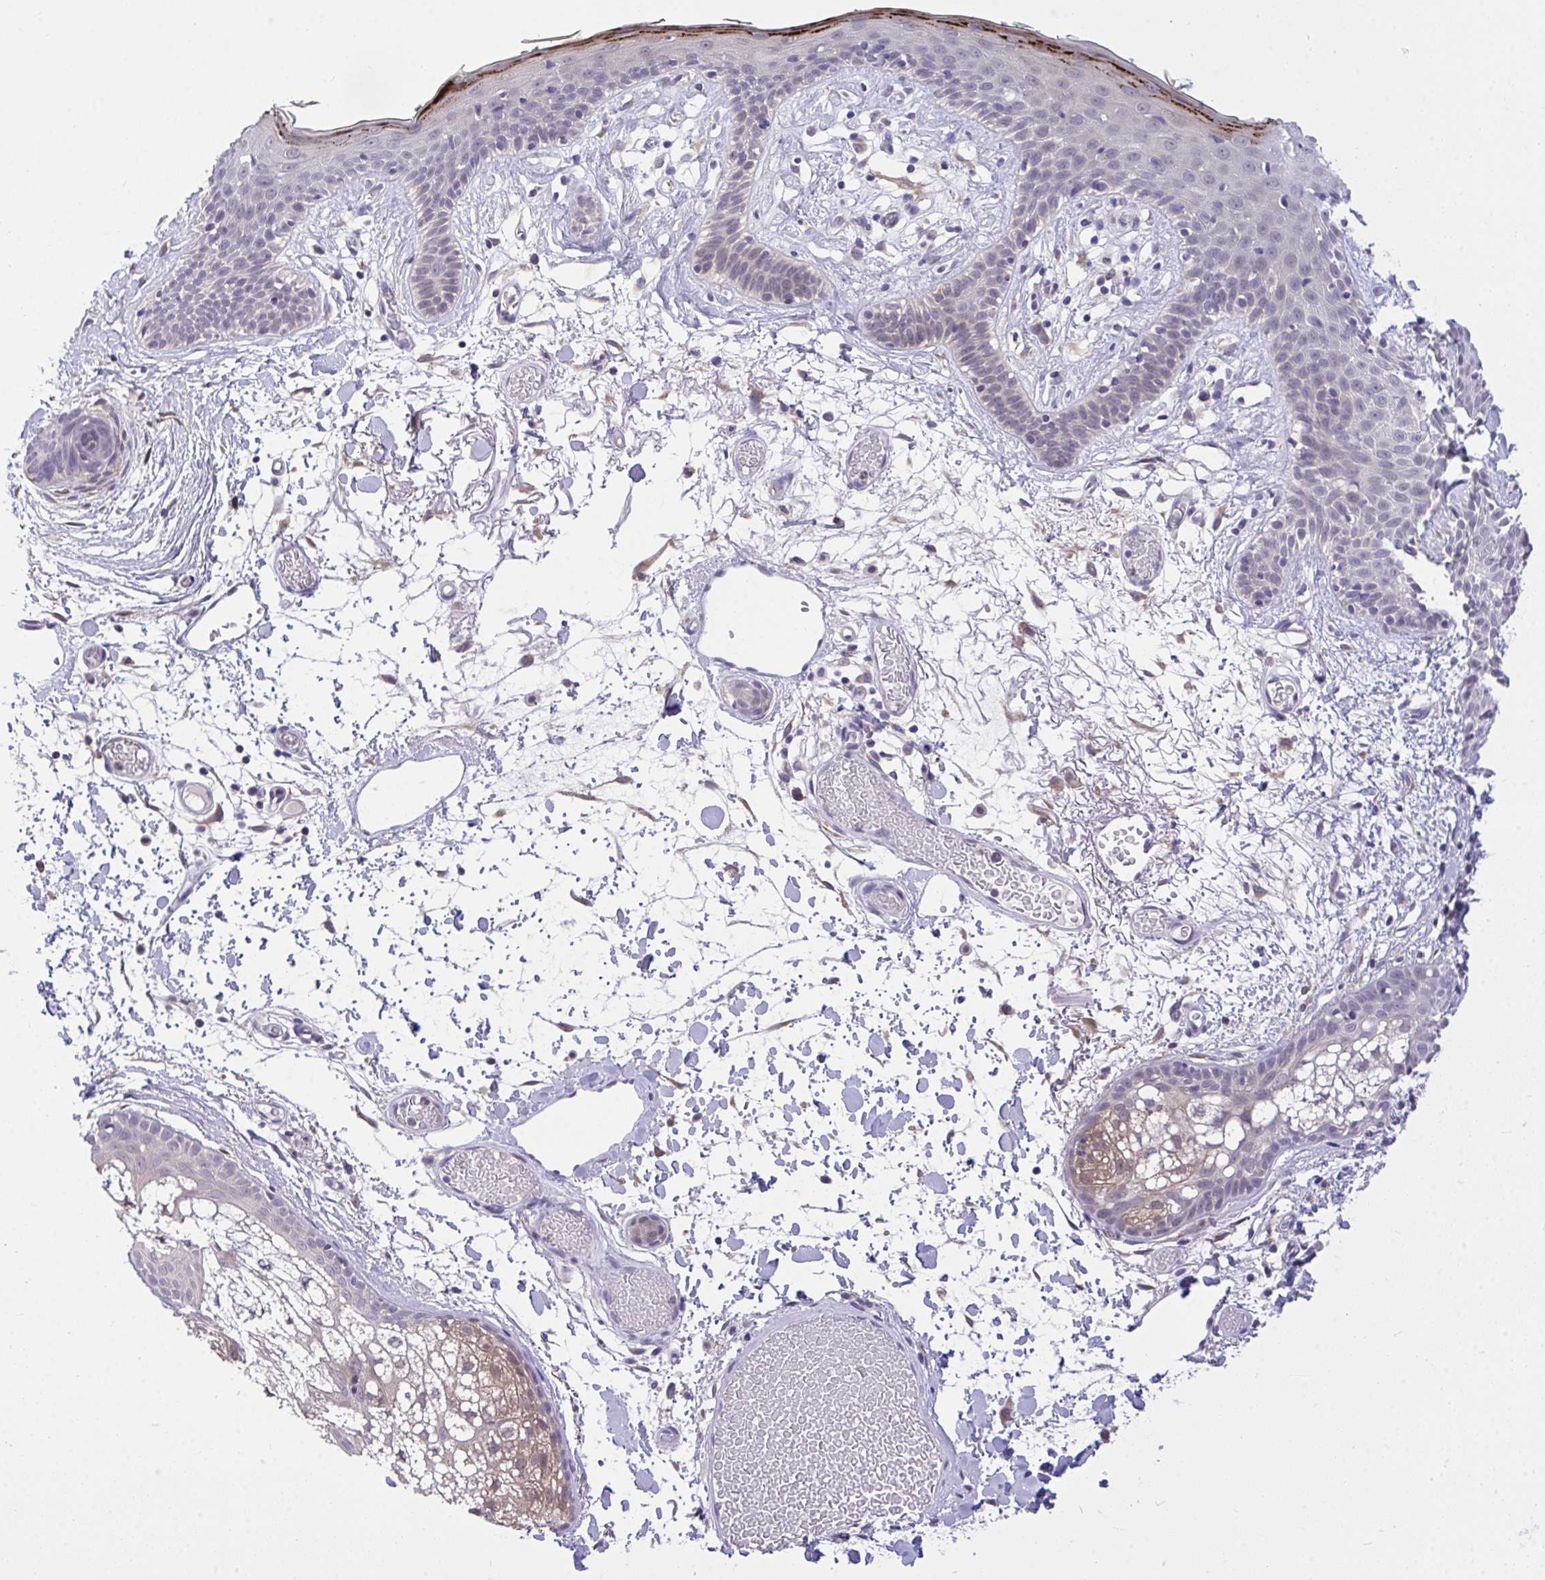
{"staining": {"intensity": "moderate", "quantity": "<25%", "location": "cytoplasmic/membranous"}, "tissue": "skin", "cell_type": "Fibroblasts", "image_type": "normal", "snomed": [{"axis": "morphology", "description": "Normal tissue, NOS"}, {"axis": "topography", "description": "Skin"}], "caption": "A brown stain shows moderate cytoplasmic/membranous staining of a protein in fibroblasts of normal human skin.", "gene": "MPC2", "patient": {"sex": "male", "age": 79}}